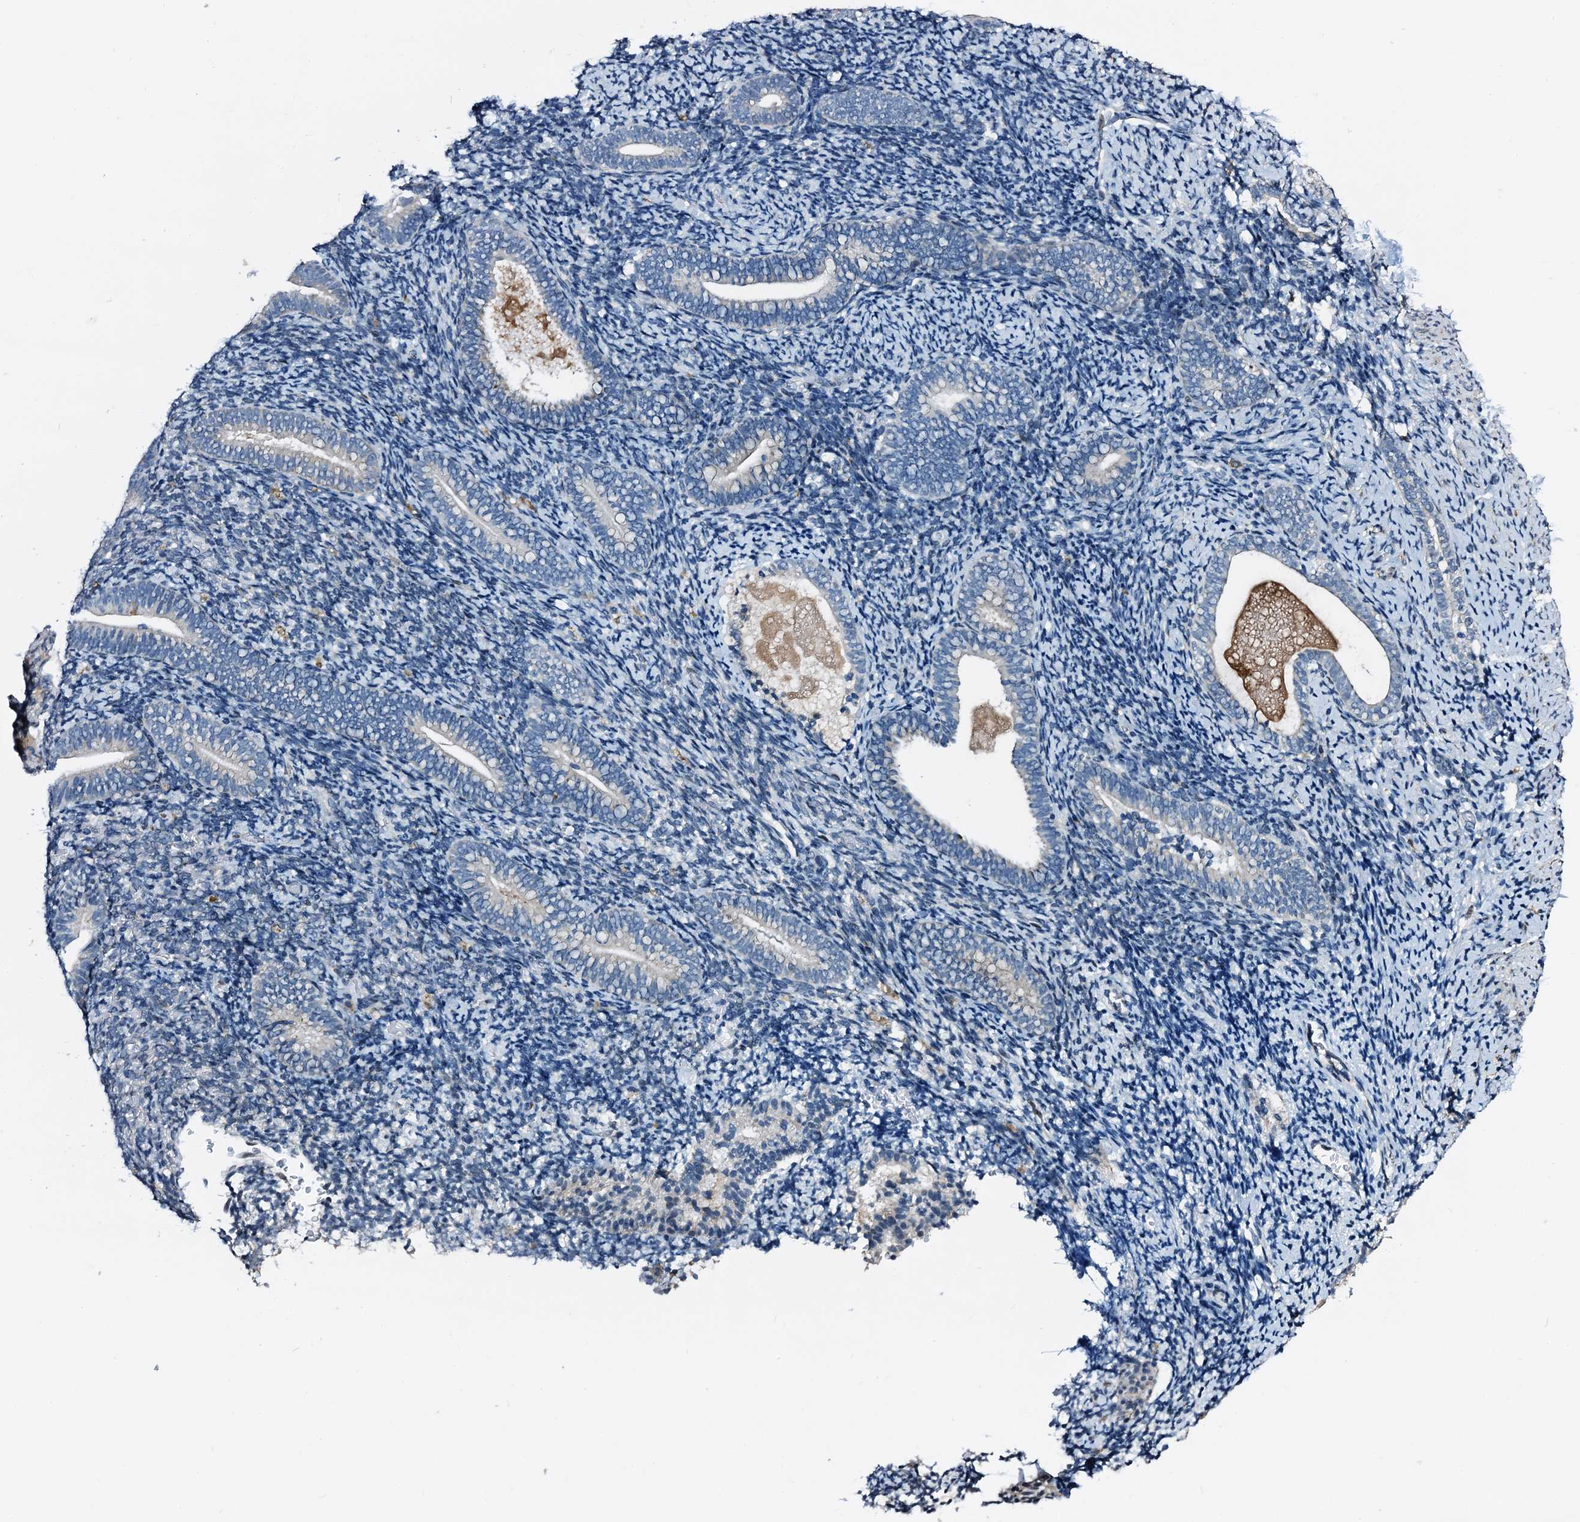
{"staining": {"intensity": "negative", "quantity": "none", "location": "none"}, "tissue": "endometrium", "cell_type": "Cells in endometrial stroma", "image_type": "normal", "snomed": [{"axis": "morphology", "description": "Normal tissue, NOS"}, {"axis": "topography", "description": "Endometrium"}], "caption": "Immunohistochemistry image of unremarkable endometrium: endometrium stained with DAB (3,3'-diaminobenzidine) shows no significant protein positivity in cells in endometrial stroma. The staining was performed using DAB (3,3'-diaminobenzidine) to visualize the protein expression in brown, while the nuclei were stained in blue with hematoxylin (Magnification: 20x).", "gene": "FAM222A", "patient": {"sex": "female", "age": 51}}